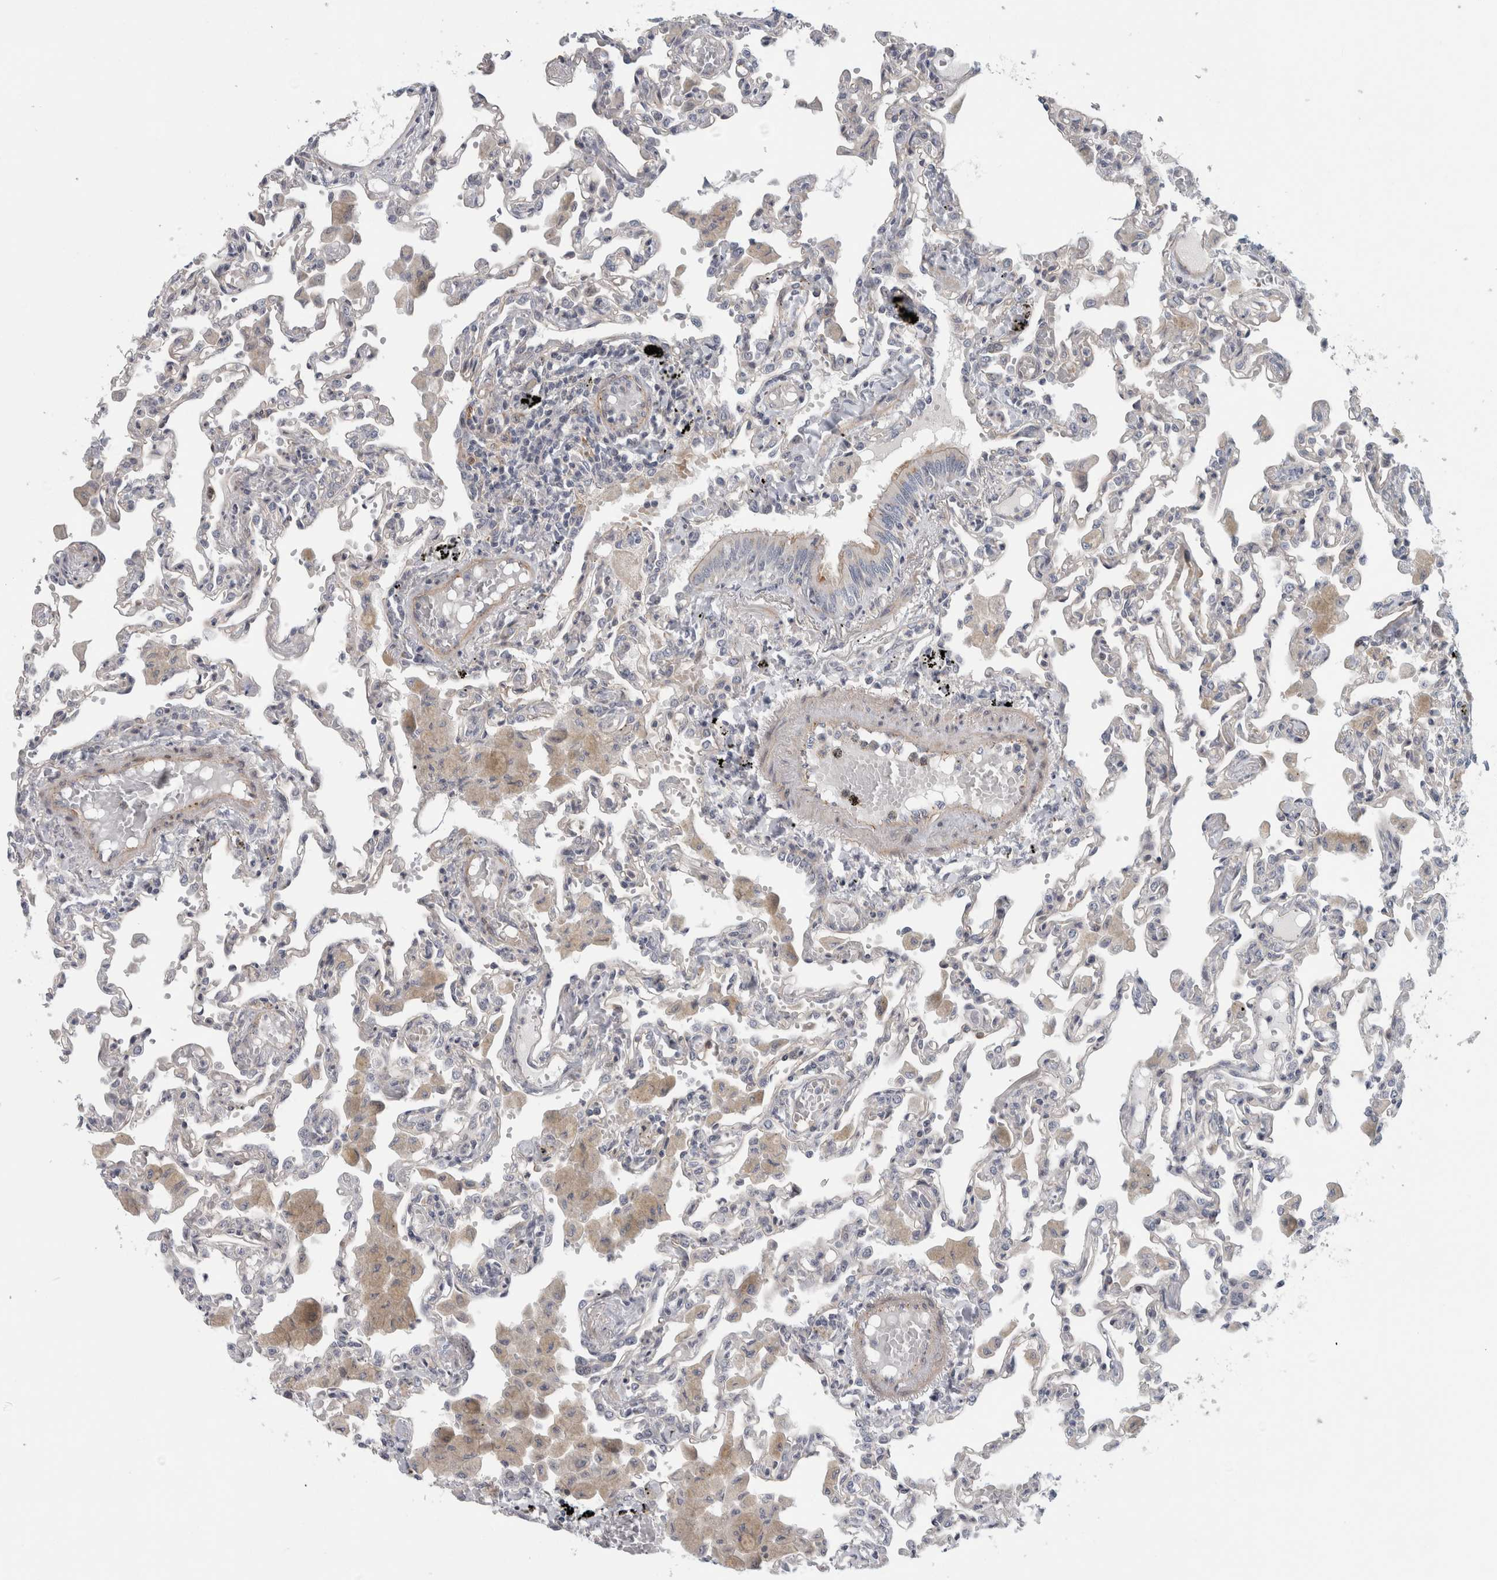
{"staining": {"intensity": "negative", "quantity": "none", "location": "none"}, "tissue": "lung", "cell_type": "Alveolar cells", "image_type": "normal", "snomed": [{"axis": "morphology", "description": "Normal tissue, NOS"}, {"axis": "topography", "description": "Bronchus"}, {"axis": "topography", "description": "Lung"}], "caption": "Immunohistochemistry (IHC) histopathology image of normal lung stained for a protein (brown), which demonstrates no expression in alveolar cells.", "gene": "ZNF804B", "patient": {"sex": "female", "age": 49}}